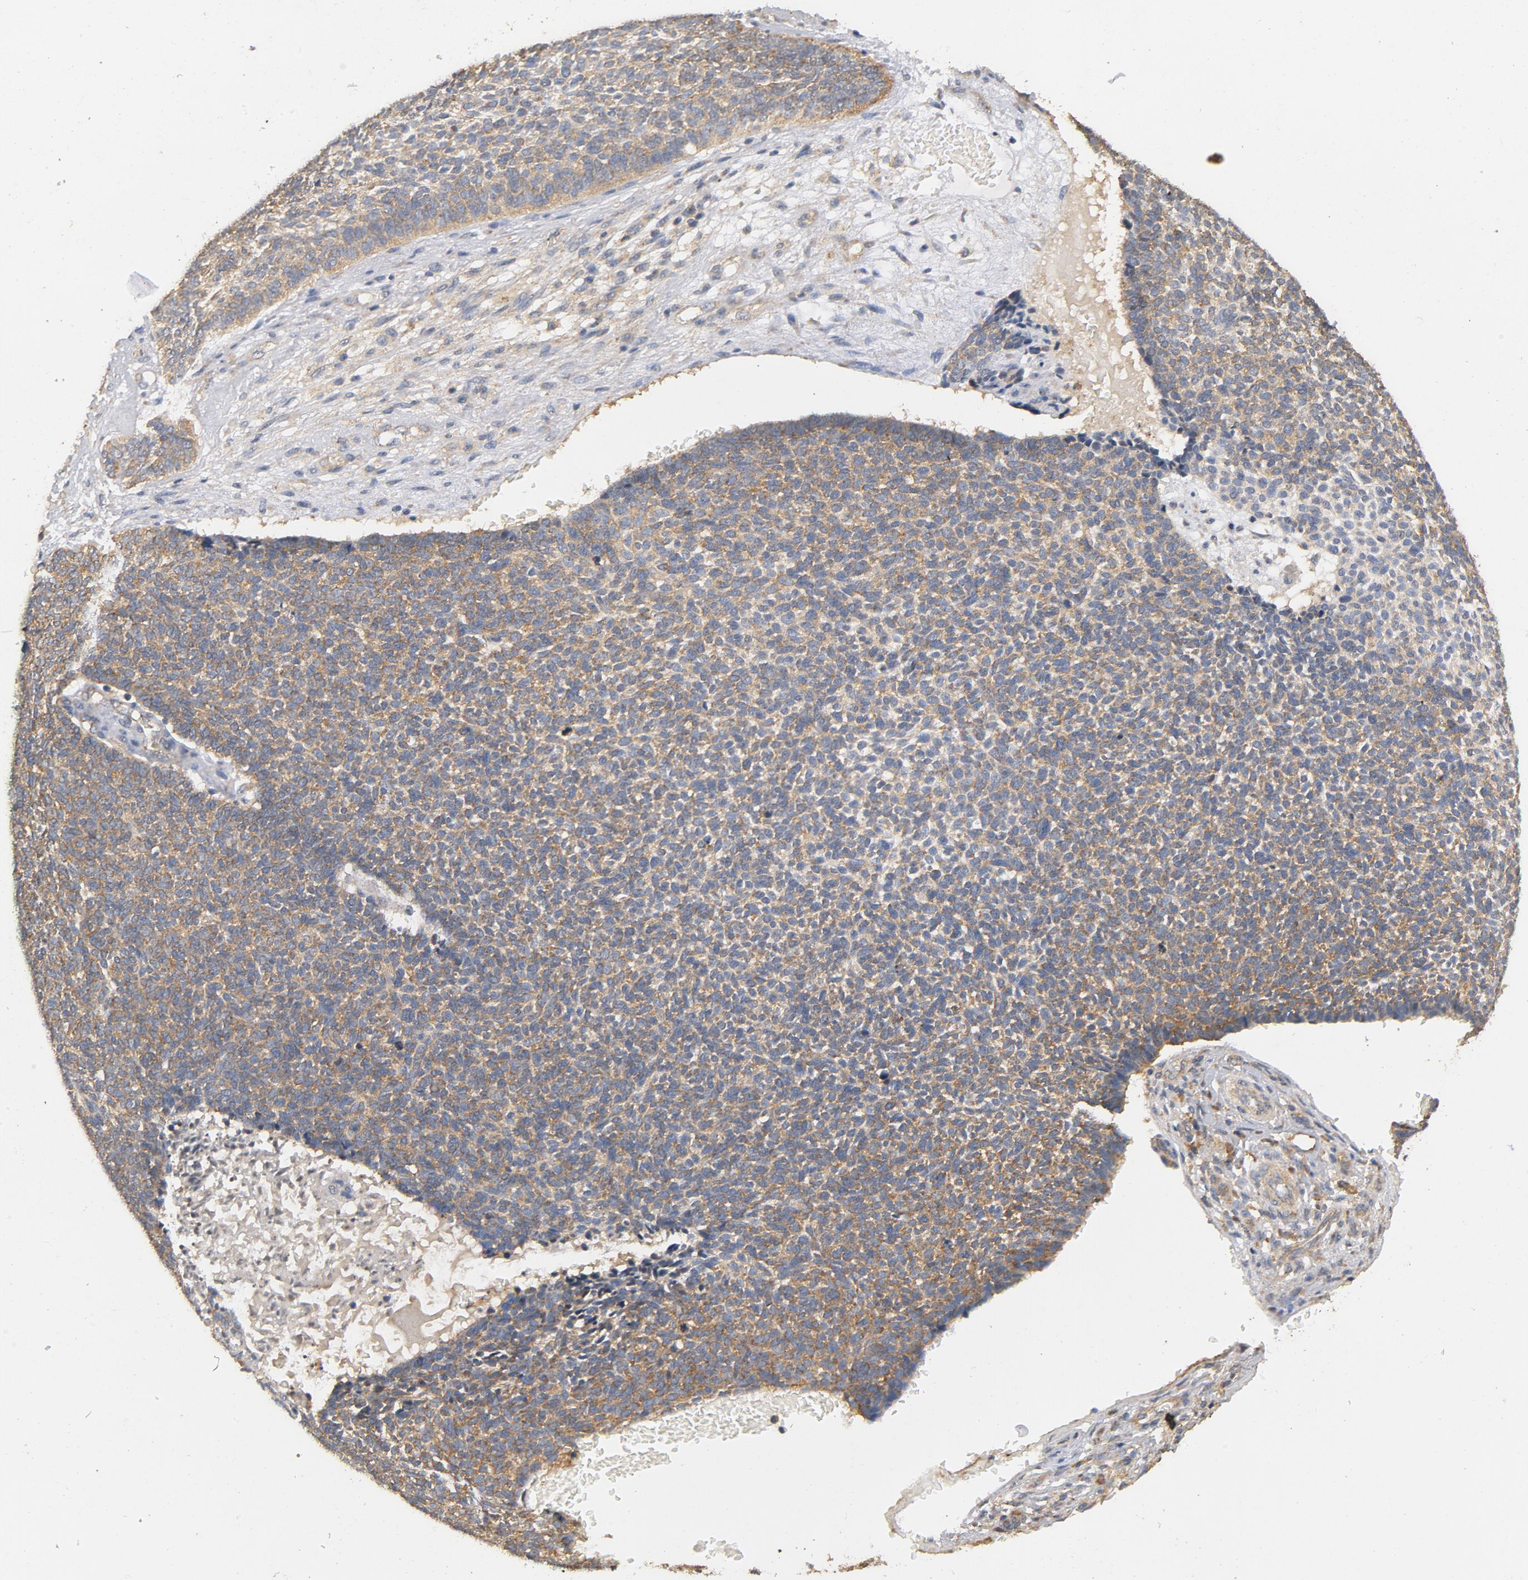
{"staining": {"intensity": "moderate", "quantity": ">75%", "location": "cytoplasmic/membranous"}, "tissue": "skin cancer", "cell_type": "Tumor cells", "image_type": "cancer", "snomed": [{"axis": "morphology", "description": "Basal cell carcinoma"}, {"axis": "topography", "description": "Skin"}], "caption": "Protein analysis of basal cell carcinoma (skin) tissue exhibits moderate cytoplasmic/membranous expression in approximately >75% of tumor cells.", "gene": "DDX6", "patient": {"sex": "male", "age": 84}}